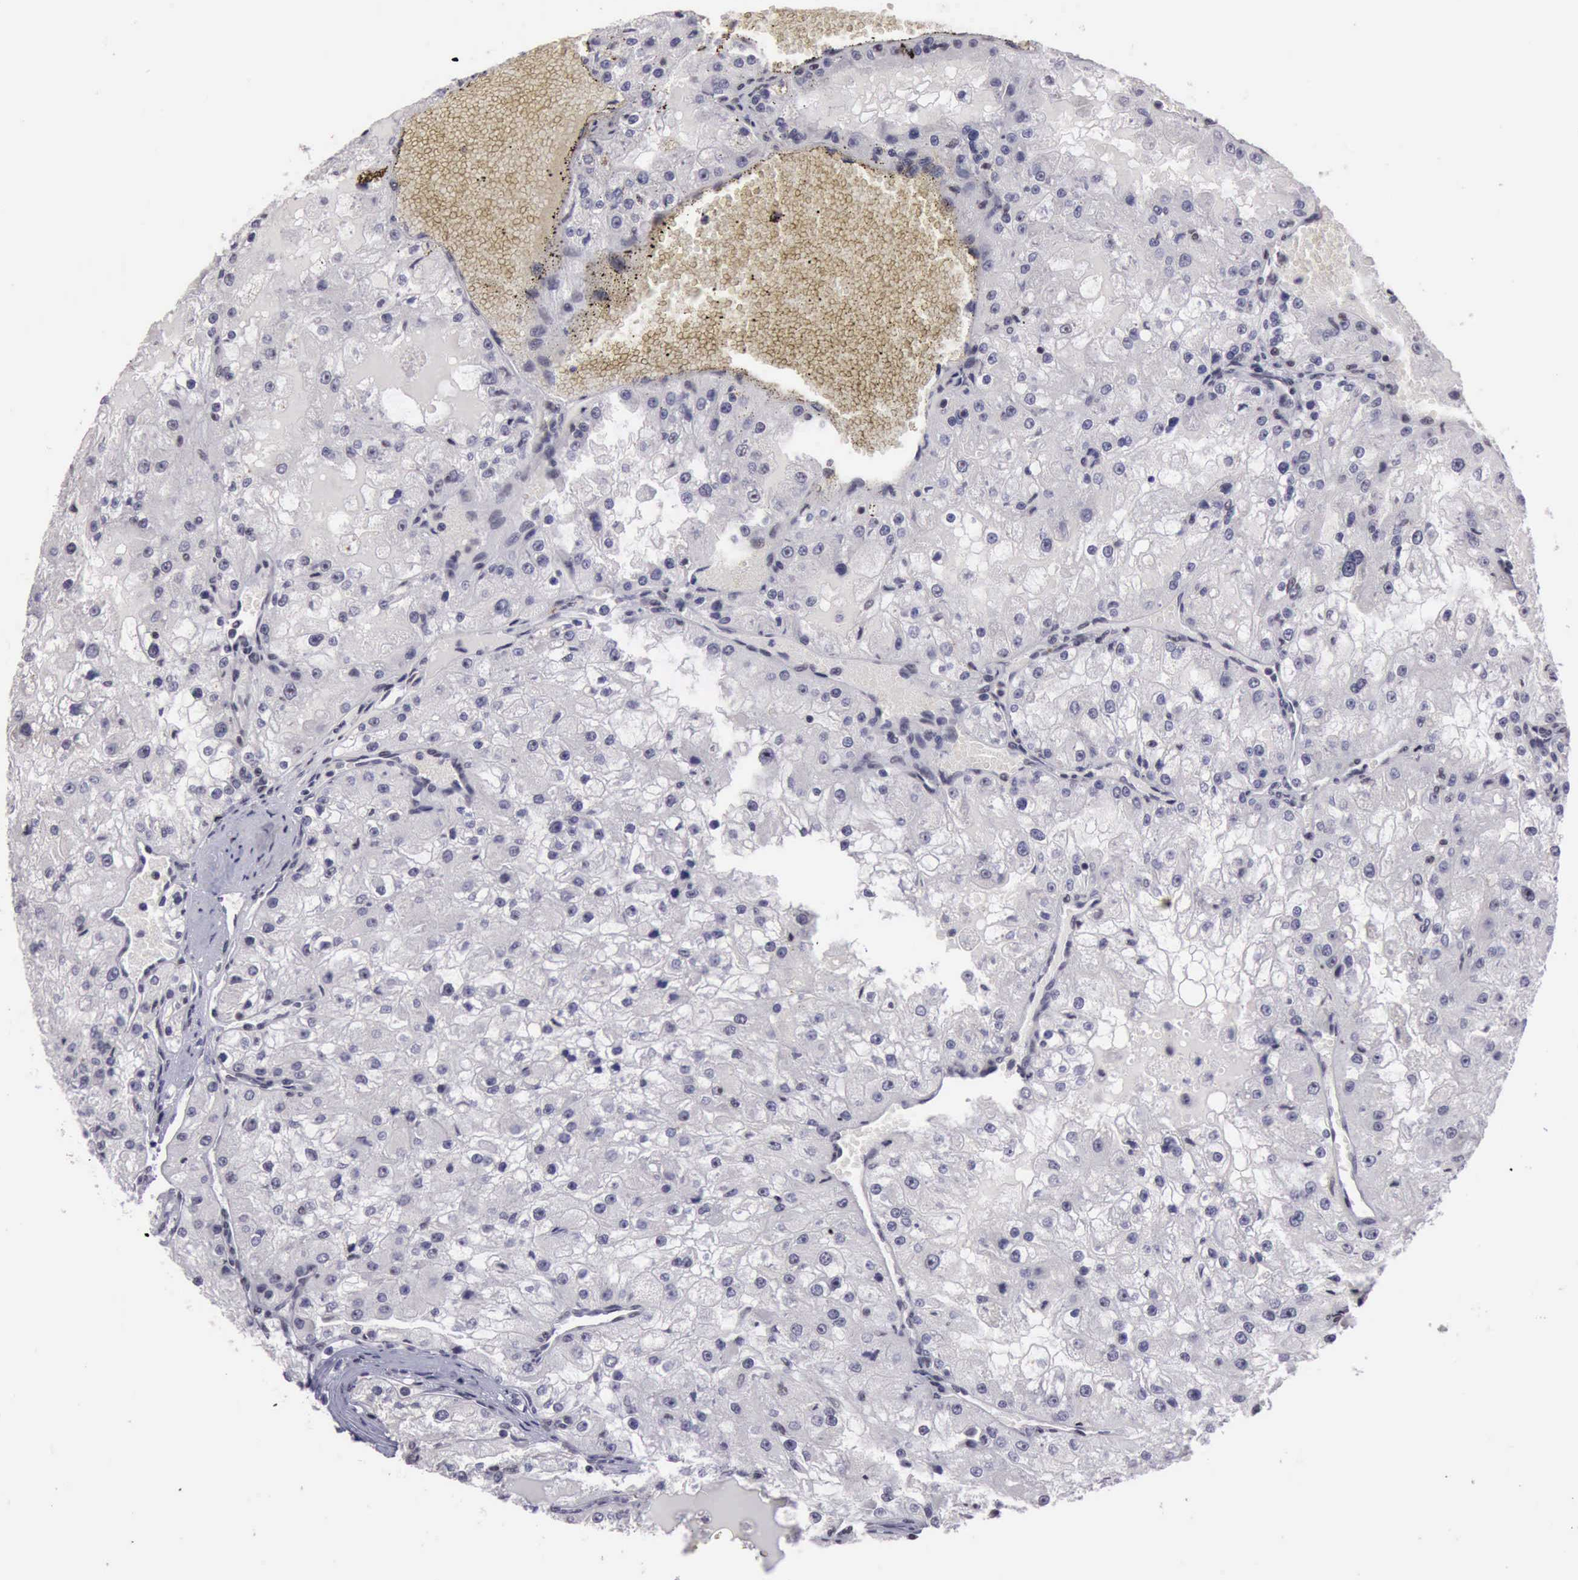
{"staining": {"intensity": "negative", "quantity": "none", "location": "none"}, "tissue": "renal cancer", "cell_type": "Tumor cells", "image_type": "cancer", "snomed": [{"axis": "morphology", "description": "Adenocarcinoma, NOS"}, {"axis": "topography", "description": "Kidney"}], "caption": "Immunohistochemistry of human adenocarcinoma (renal) reveals no expression in tumor cells. (IHC, brightfield microscopy, high magnification).", "gene": "YY1", "patient": {"sex": "female", "age": 74}}